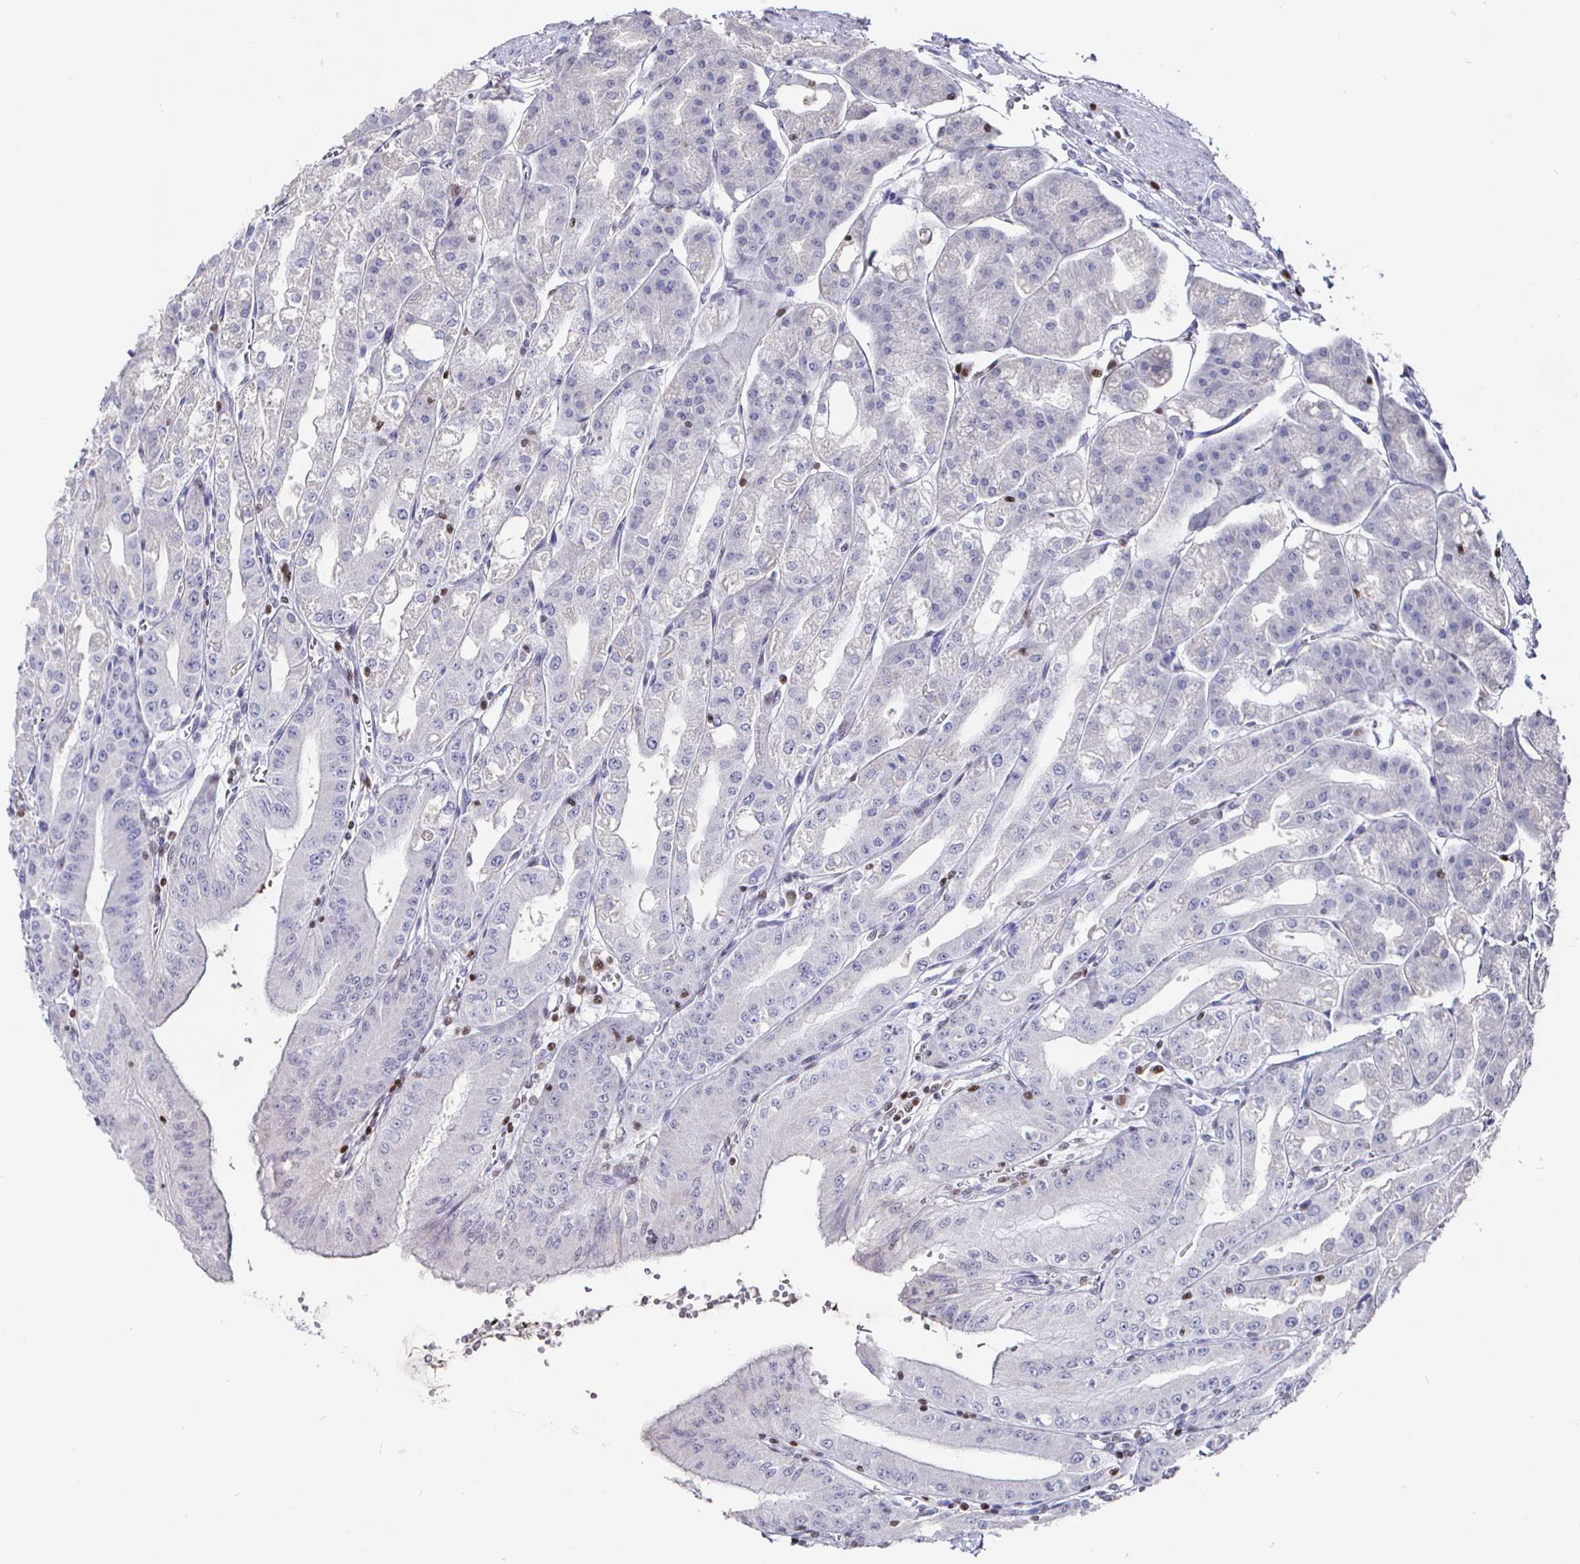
{"staining": {"intensity": "negative", "quantity": "none", "location": "none"}, "tissue": "stomach", "cell_type": "Glandular cells", "image_type": "normal", "snomed": [{"axis": "morphology", "description": "Normal tissue, NOS"}, {"axis": "topography", "description": "Stomach, lower"}], "caption": "This is a image of immunohistochemistry staining of normal stomach, which shows no positivity in glandular cells.", "gene": "RUNX2", "patient": {"sex": "male", "age": 71}}